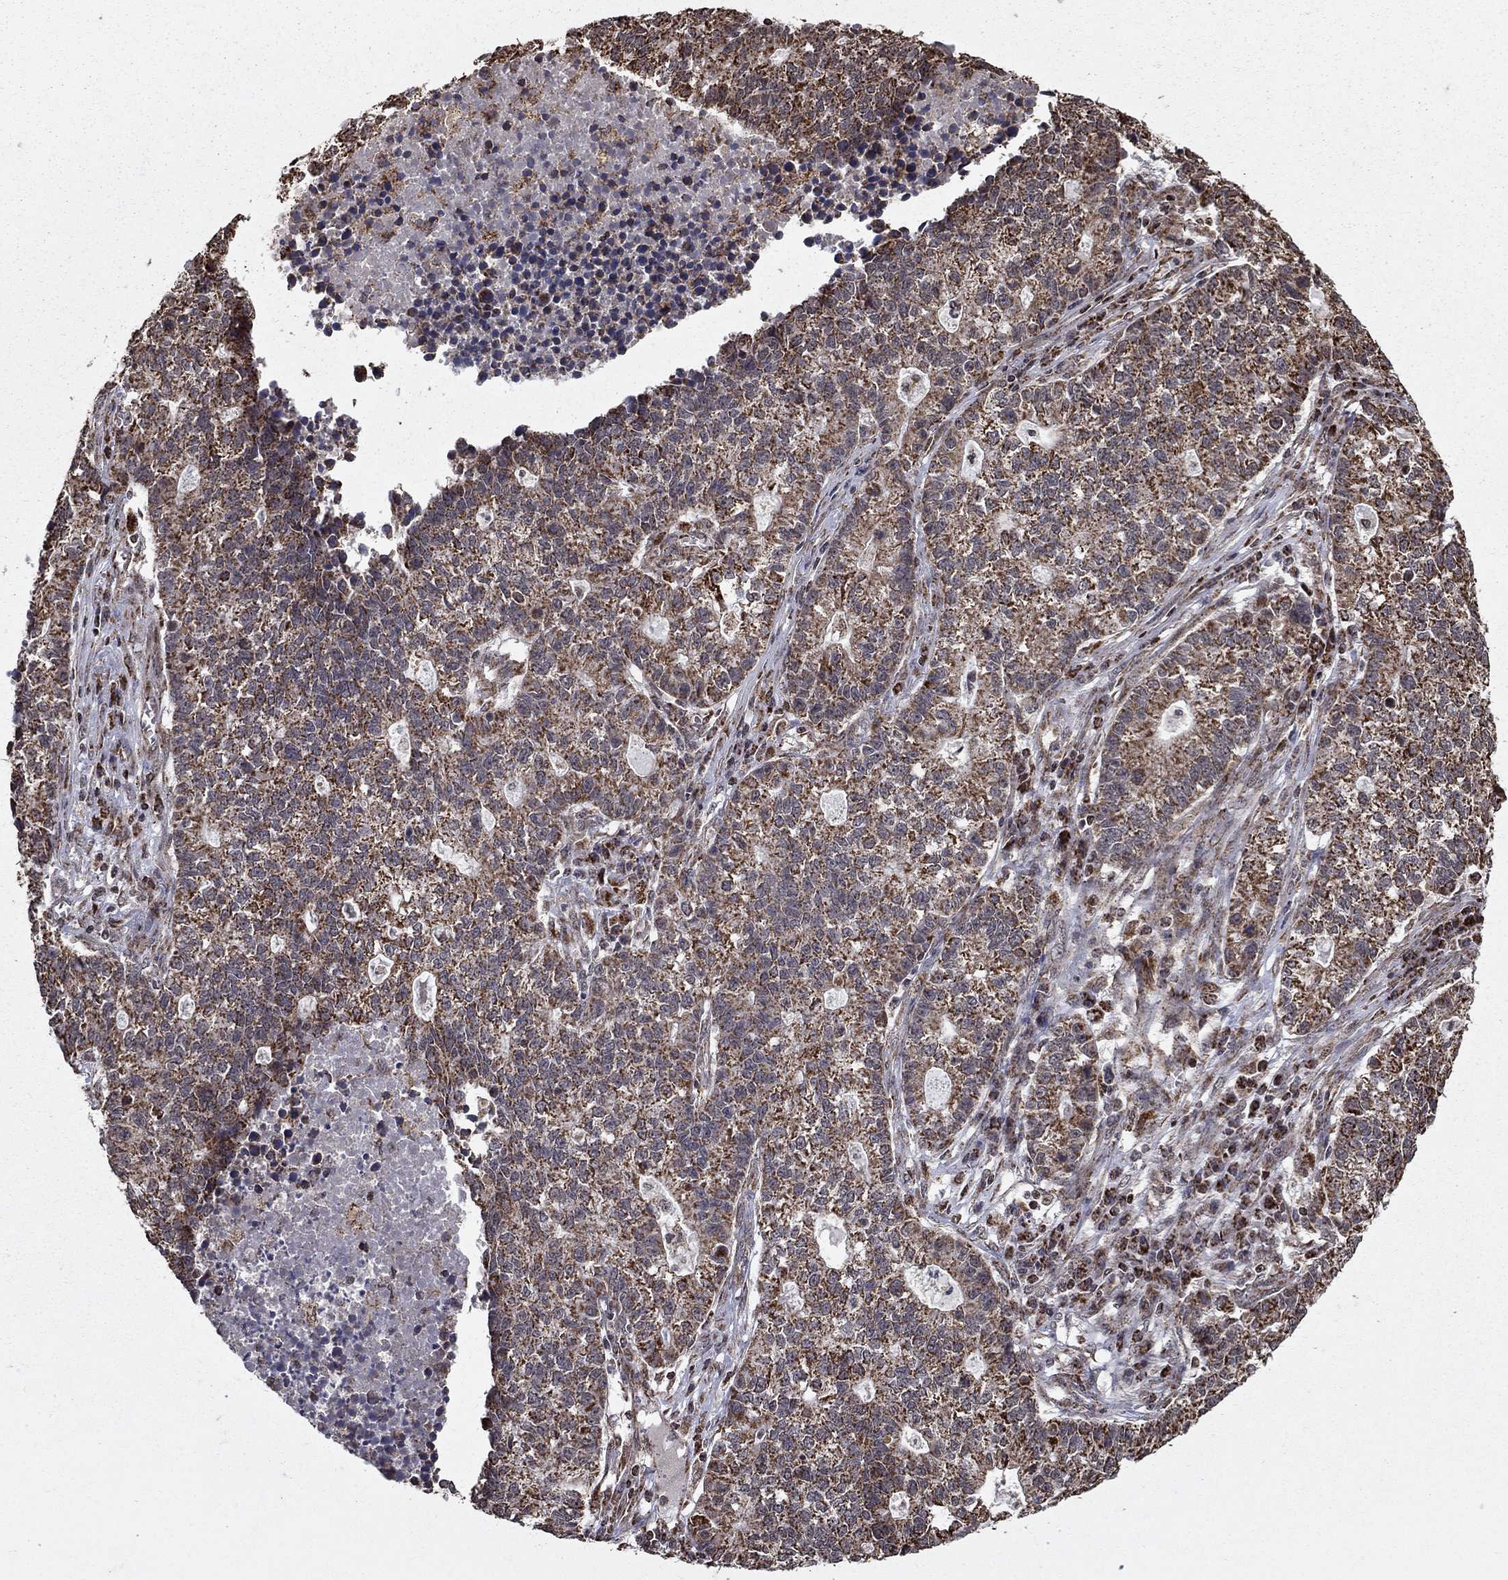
{"staining": {"intensity": "moderate", "quantity": ">75%", "location": "cytoplasmic/membranous"}, "tissue": "lung cancer", "cell_type": "Tumor cells", "image_type": "cancer", "snomed": [{"axis": "morphology", "description": "Adenocarcinoma, NOS"}, {"axis": "topography", "description": "Lung"}], "caption": "Tumor cells reveal medium levels of moderate cytoplasmic/membranous expression in about >75% of cells in human adenocarcinoma (lung). (brown staining indicates protein expression, while blue staining denotes nuclei).", "gene": "ACOT13", "patient": {"sex": "male", "age": 57}}